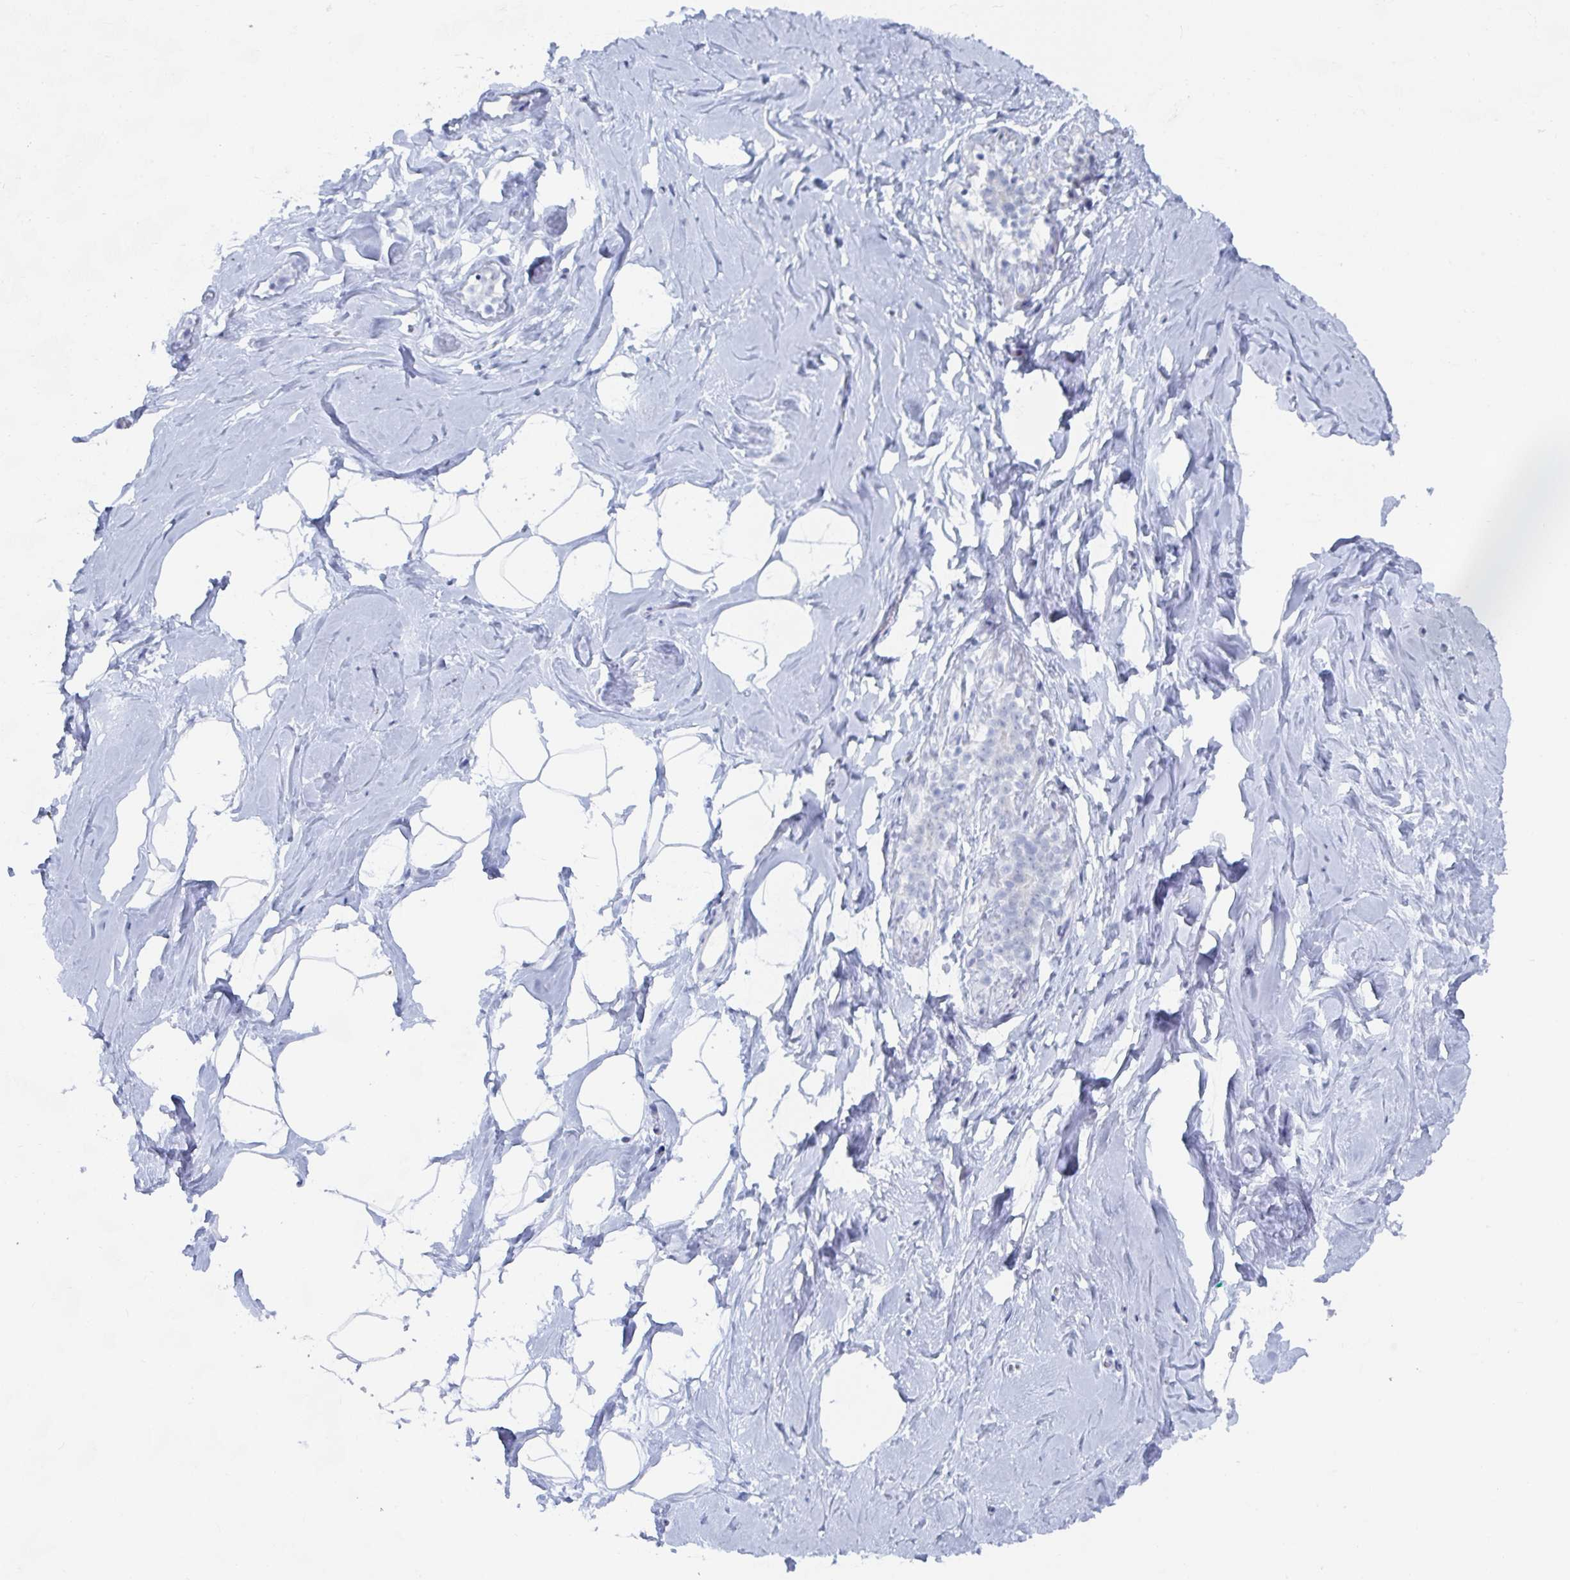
{"staining": {"intensity": "negative", "quantity": "none", "location": "none"}, "tissue": "breast", "cell_type": "Adipocytes", "image_type": "normal", "snomed": [{"axis": "morphology", "description": "Normal tissue, NOS"}, {"axis": "topography", "description": "Breast"}], "caption": "There is no significant staining in adipocytes of breast. The staining was performed using DAB to visualize the protein expression in brown, while the nuclei were stained in blue with hematoxylin (Magnification: 20x).", "gene": "NR1H2", "patient": {"sex": "female", "age": 32}}